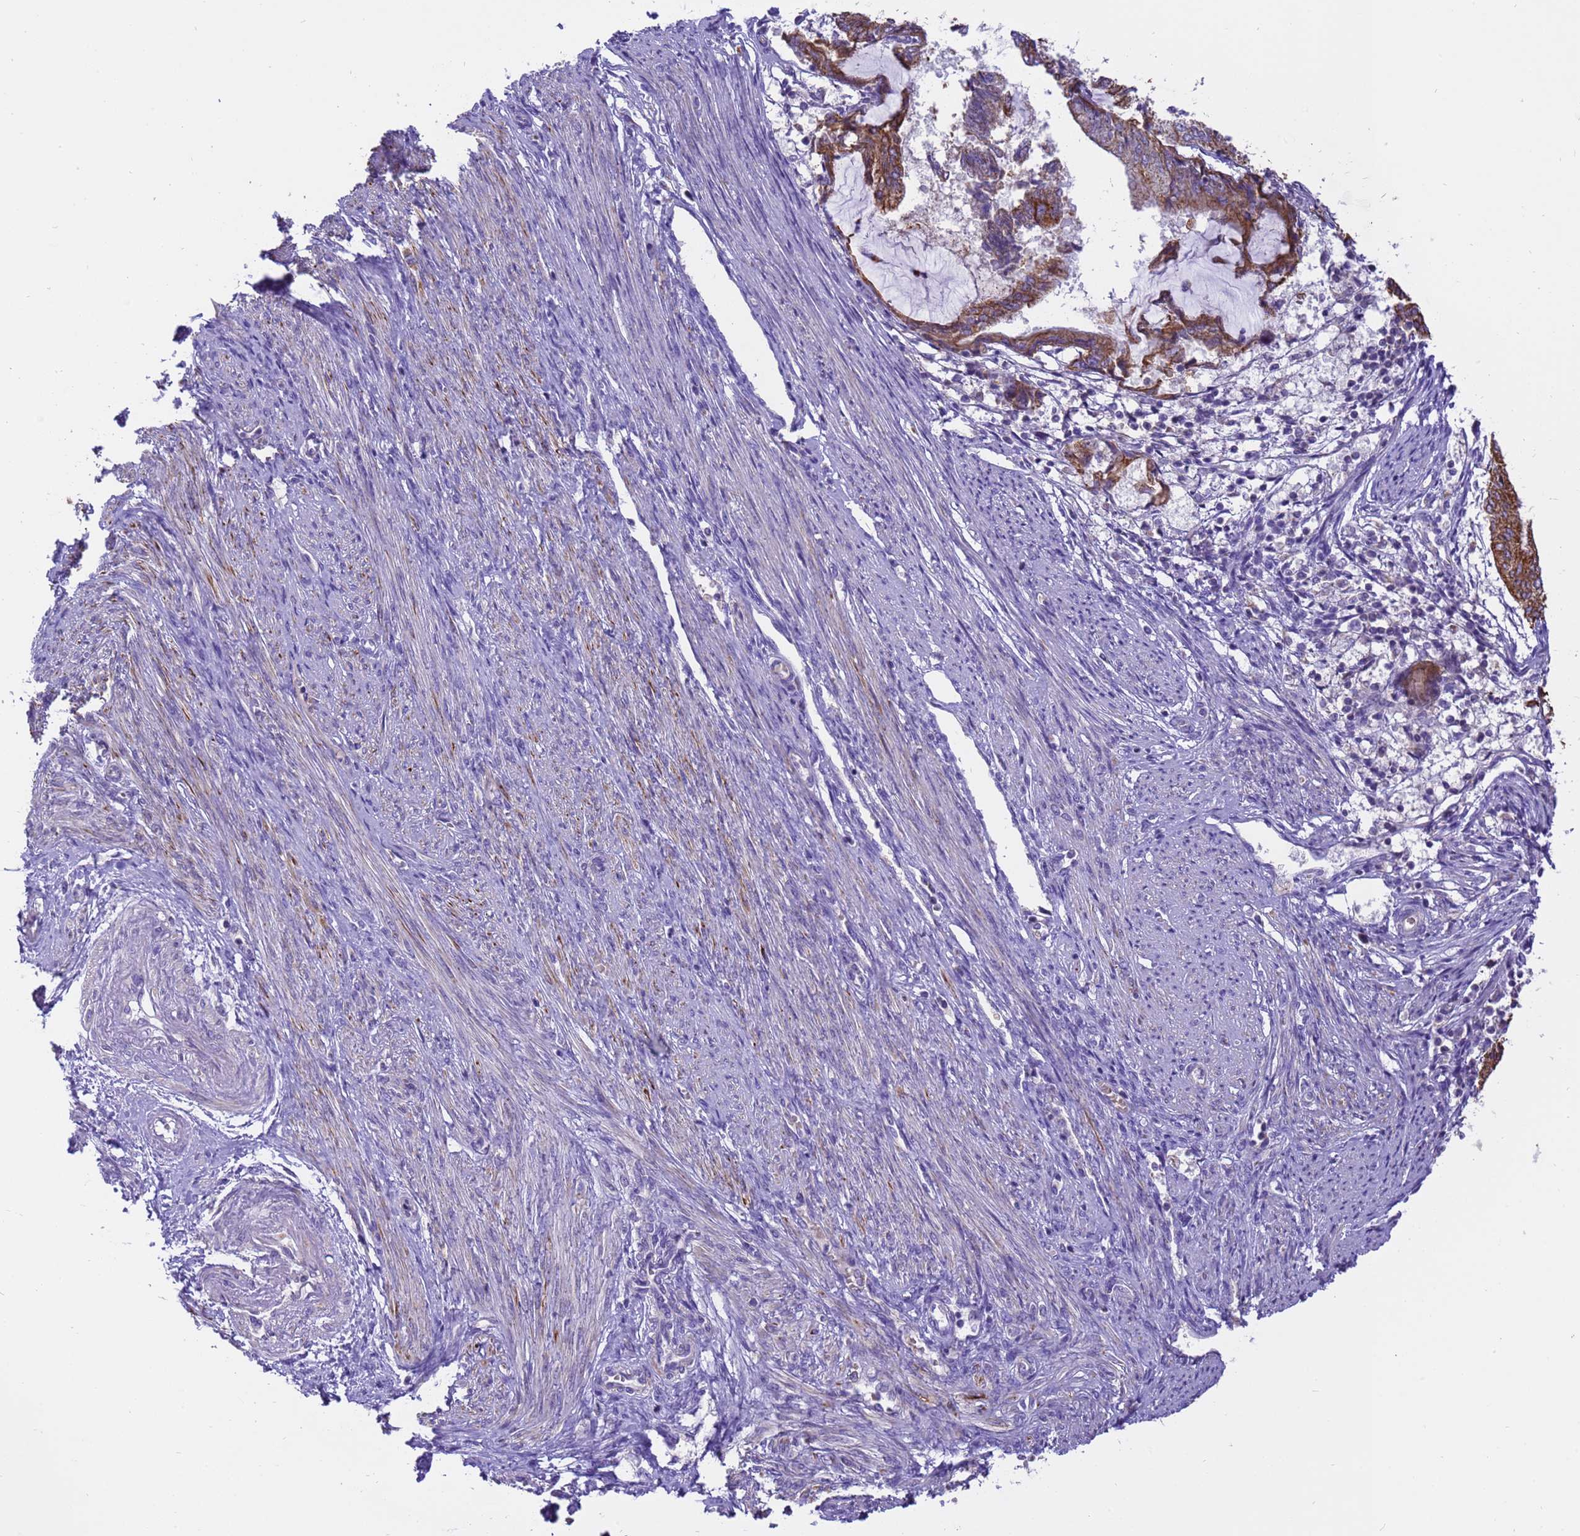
{"staining": {"intensity": "moderate", "quantity": ">75%", "location": "cytoplasmic/membranous"}, "tissue": "endometrial cancer", "cell_type": "Tumor cells", "image_type": "cancer", "snomed": [{"axis": "morphology", "description": "Adenocarcinoma, NOS"}, {"axis": "topography", "description": "Endometrium"}], "caption": "Immunohistochemical staining of endometrial cancer (adenocarcinoma) displays medium levels of moderate cytoplasmic/membranous positivity in about >75% of tumor cells. (DAB (3,3'-diaminobenzidine) IHC, brown staining for protein, blue staining for nuclei).", "gene": "PIEZO2", "patient": {"sex": "female", "age": 81}}